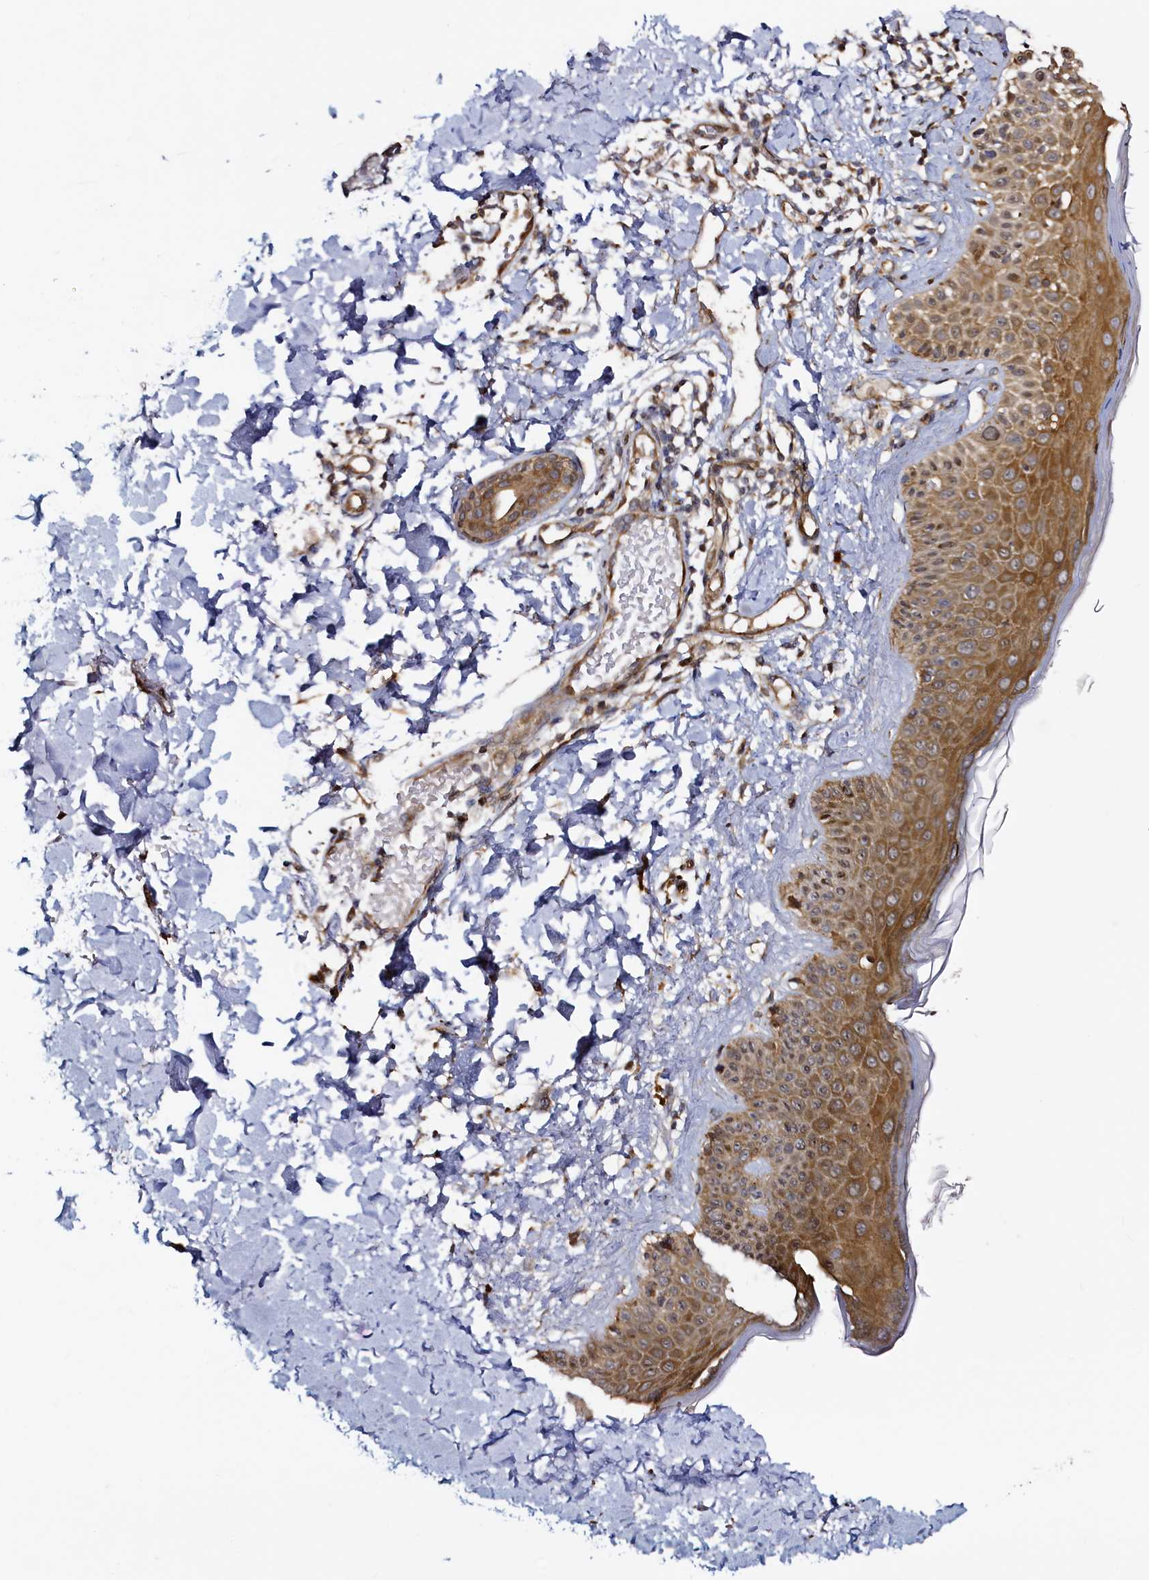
{"staining": {"intensity": "moderate", "quantity": ">75%", "location": "cytoplasmic/membranous,nuclear"}, "tissue": "skin", "cell_type": "Fibroblasts", "image_type": "normal", "snomed": [{"axis": "morphology", "description": "Normal tissue, NOS"}, {"axis": "topography", "description": "Skin"}], "caption": "Immunohistochemical staining of unremarkable skin demonstrates medium levels of moderate cytoplasmic/membranous,nuclear staining in about >75% of fibroblasts.", "gene": "RBFA", "patient": {"sex": "male", "age": 52}}